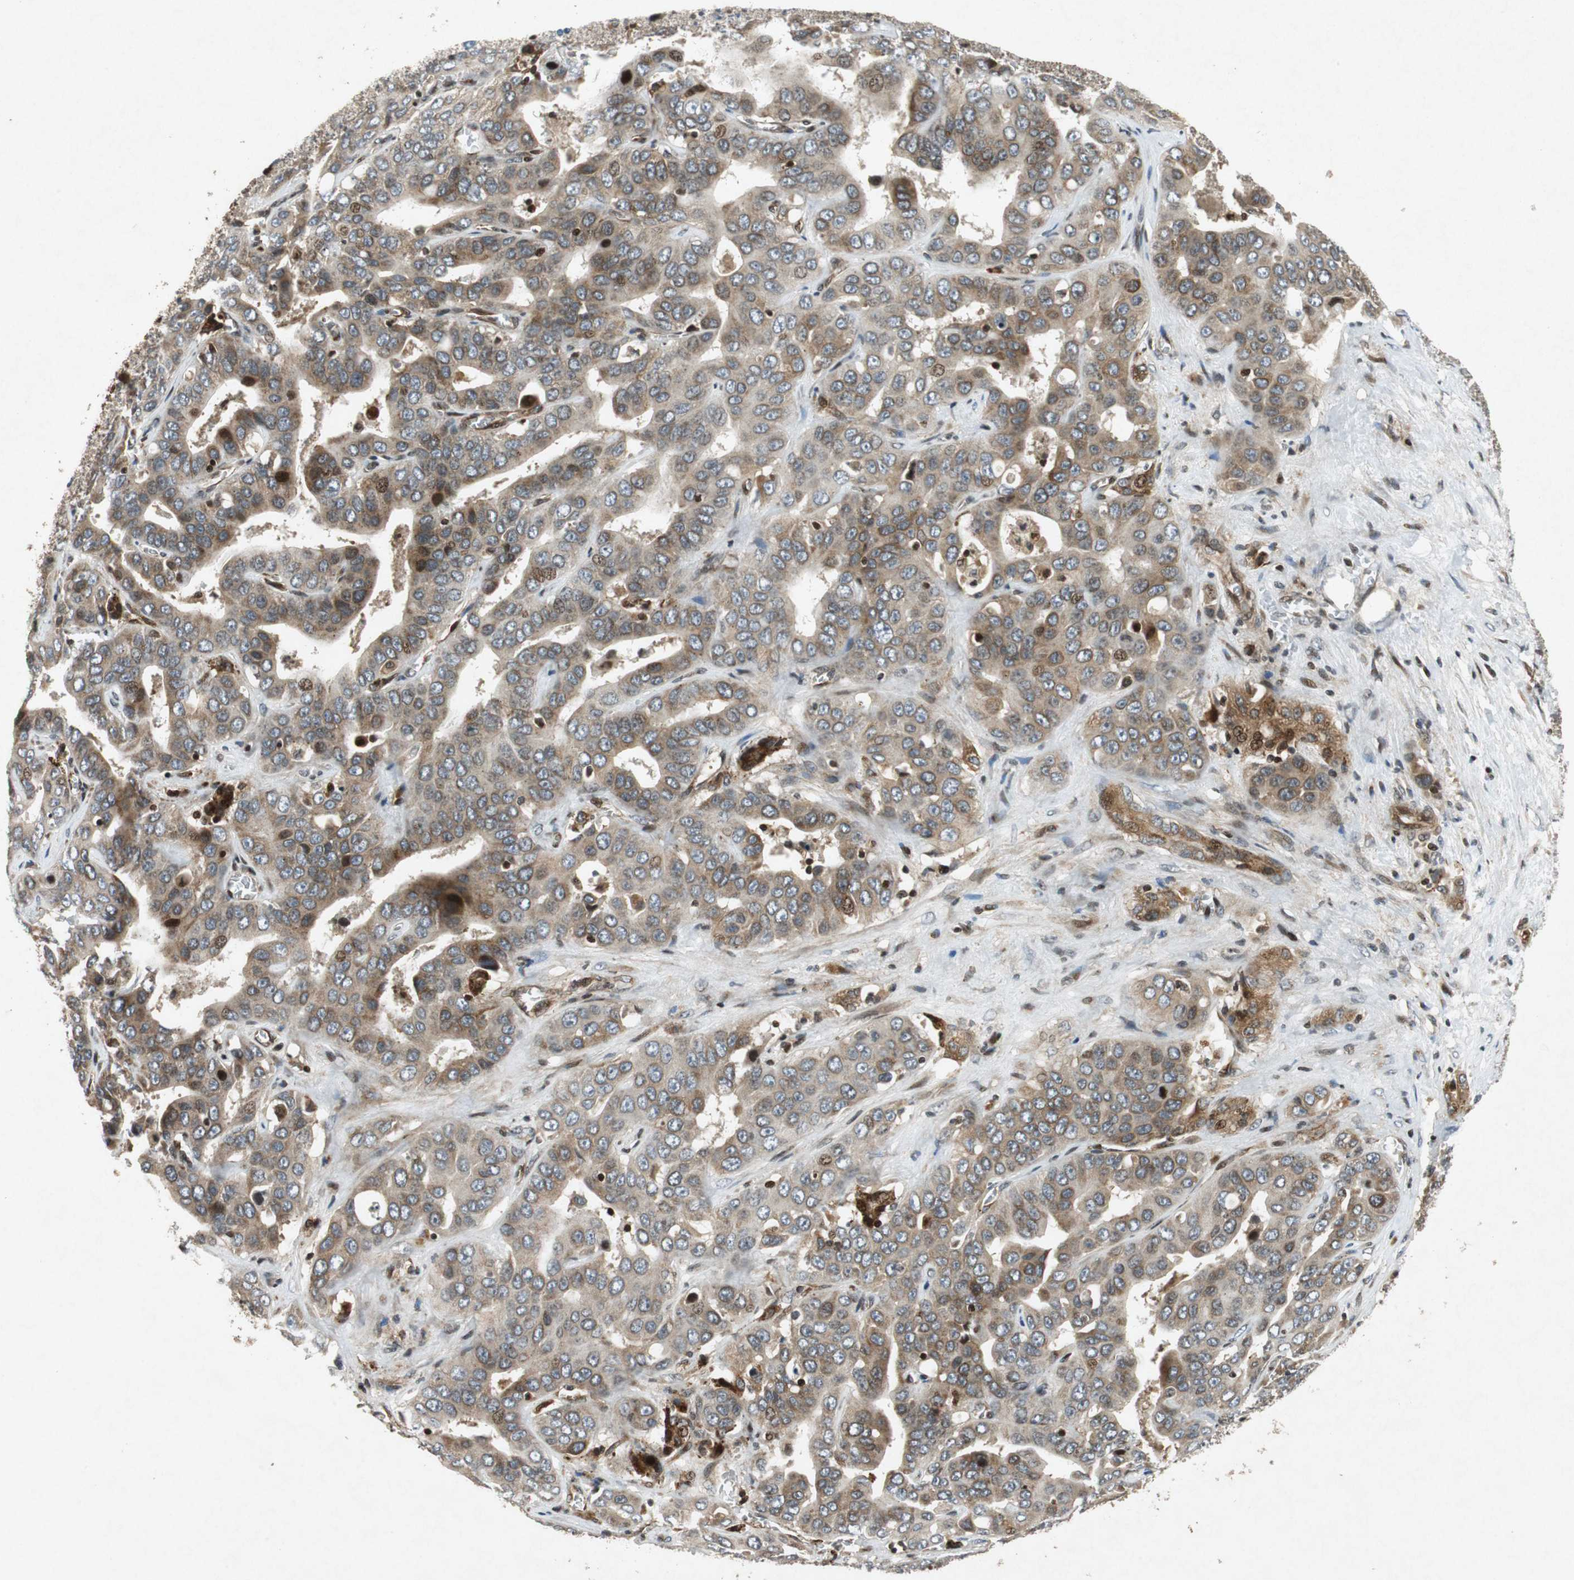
{"staining": {"intensity": "moderate", "quantity": ">75%", "location": "cytoplasmic/membranous"}, "tissue": "liver cancer", "cell_type": "Tumor cells", "image_type": "cancer", "snomed": [{"axis": "morphology", "description": "Cholangiocarcinoma"}, {"axis": "topography", "description": "Liver"}], "caption": "Protein expression analysis of human liver cancer (cholangiocarcinoma) reveals moderate cytoplasmic/membranous expression in about >75% of tumor cells.", "gene": "TUBA4A", "patient": {"sex": "female", "age": 52}}